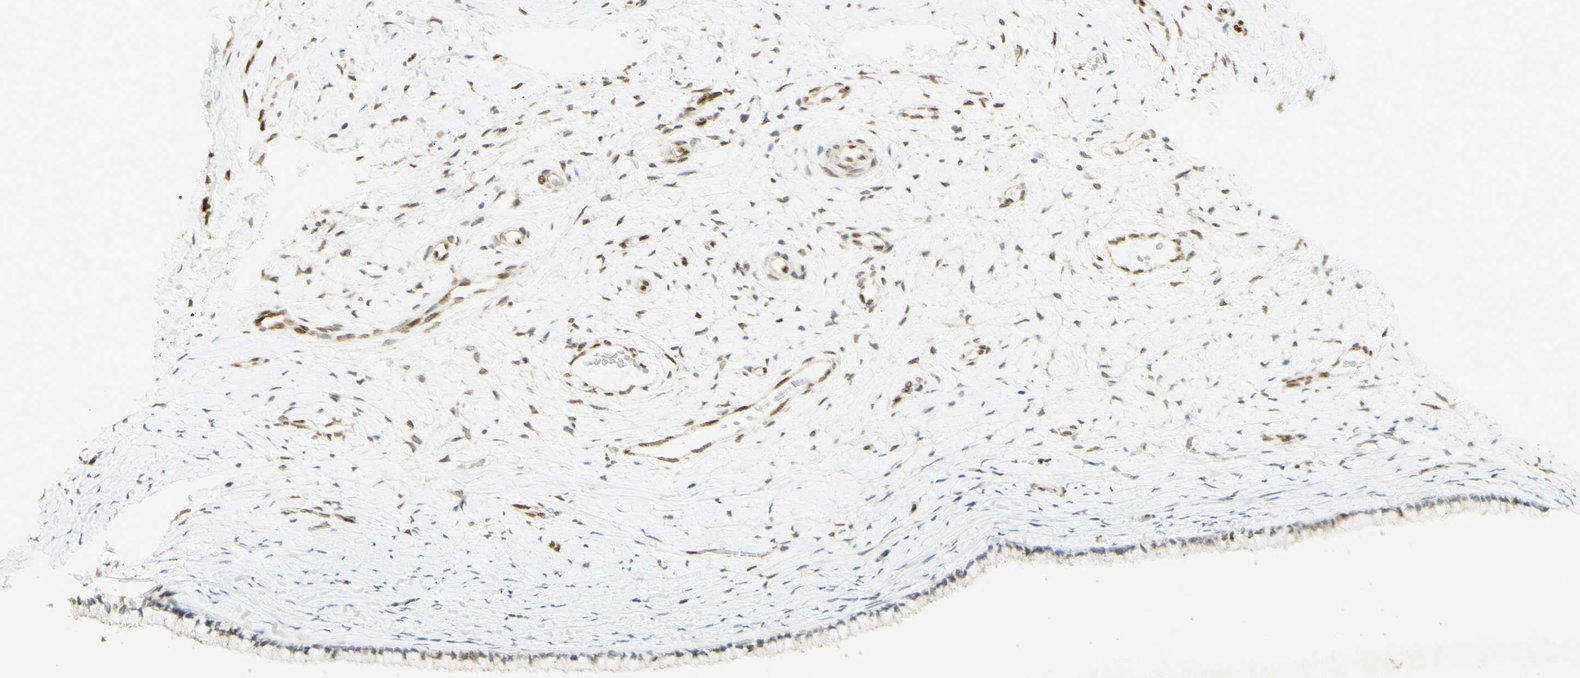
{"staining": {"intensity": "weak", "quantity": "25%-75%", "location": "cytoplasmic/membranous,nuclear"}, "tissue": "cervix", "cell_type": "Glandular cells", "image_type": "normal", "snomed": [{"axis": "morphology", "description": "Normal tissue, NOS"}, {"axis": "topography", "description": "Cervix"}], "caption": "This histopathology image shows IHC staining of unremarkable cervix, with low weak cytoplasmic/membranous,nuclear positivity in approximately 25%-75% of glandular cells.", "gene": "E2F1", "patient": {"sex": "female", "age": 39}}